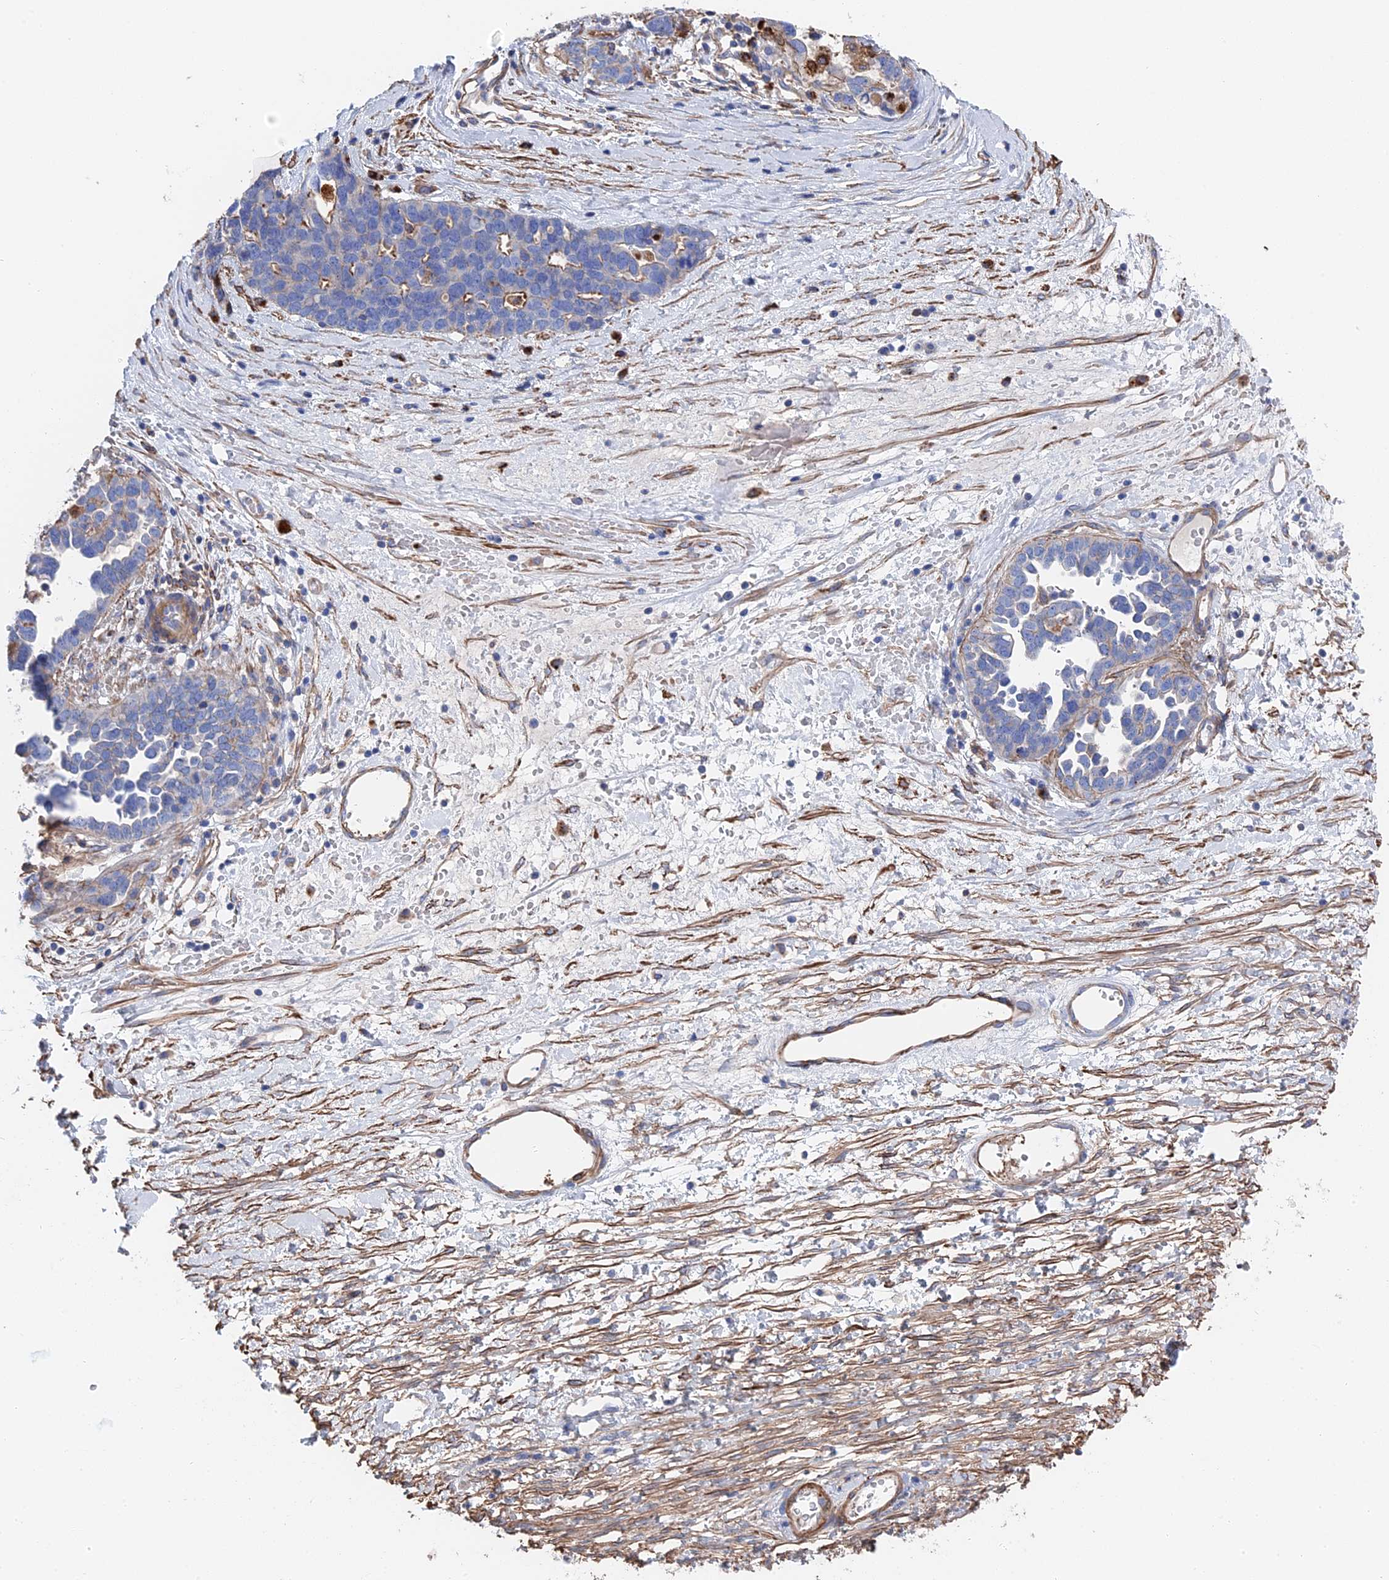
{"staining": {"intensity": "negative", "quantity": "none", "location": "none"}, "tissue": "ovarian cancer", "cell_type": "Tumor cells", "image_type": "cancer", "snomed": [{"axis": "morphology", "description": "Cystadenocarcinoma, serous, NOS"}, {"axis": "topography", "description": "Ovary"}], "caption": "DAB (3,3'-diaminobenzidine) immunohistochemical staining of human serous cystadenocarcinoma (ovarian) exhibits no significant expression in tumor cells. The staining was performed using DAB (3,3'-diaminobenzidine) to visualize the protein expression in brown, while the nuclei were stained in blue with hematoxylin (Magnification: 20x).", "gene": "STRA6", "patient": {"sex": "female", "age": 54}}